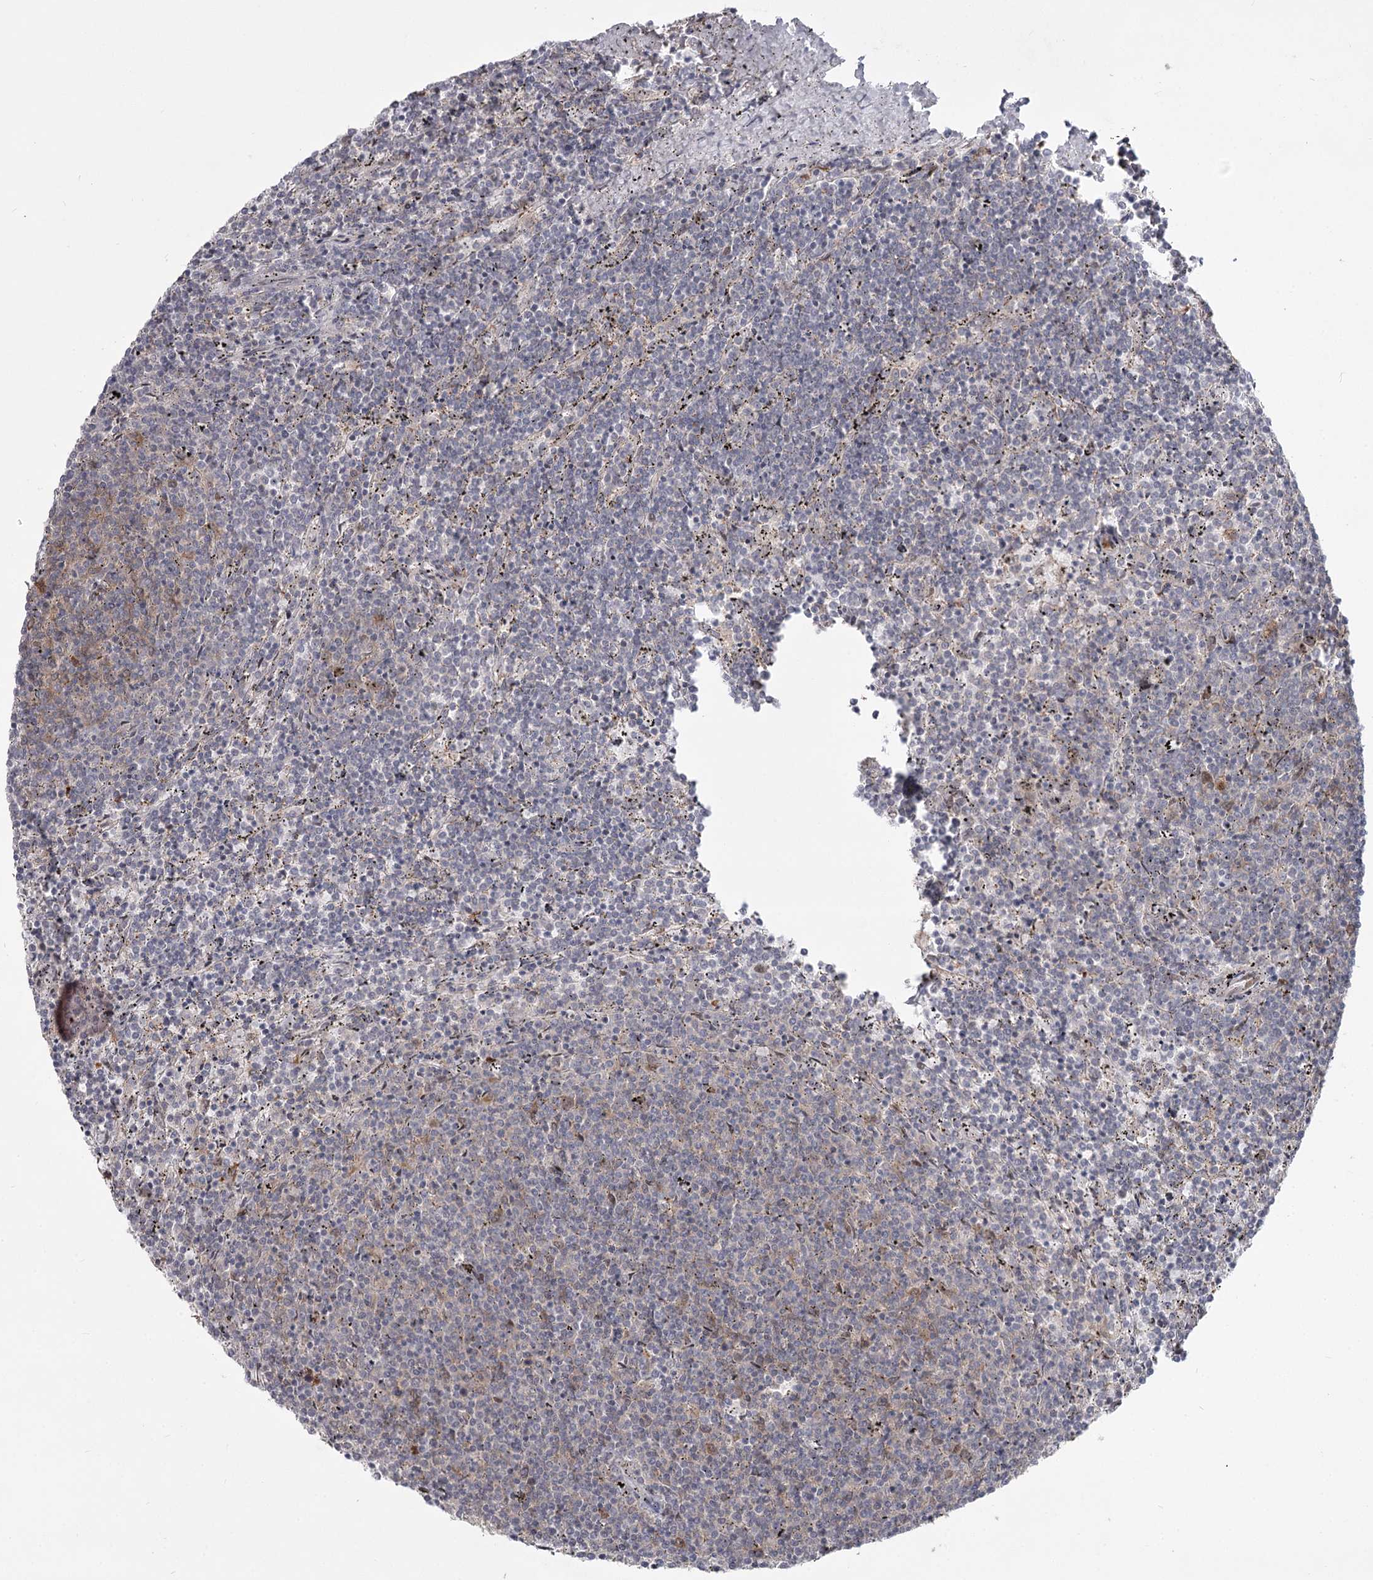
{"staining": {"intensity": "negative", "quantity": "none", "location": "none"}, "tissue": "lymphoma", "cell_type": "Tumor cells", "image_type": "cancer", "snomed": [{"axis": "morphology", "description": "Malignant lymphoma, non-Hodgkin's type, Low grade"}, {"axis": "topography", "description": "Spleen"}], "caption": "High magnification brightfield microscopy of malignant lymphoma, non-Hodgkin's type (low-grade) stained with DAB (brown) and counterstained with hematoxylin (blue): tumor cells show no significant staining.", "gene": "CCNG2", "patient": {"sex": "female", "age": 50}}